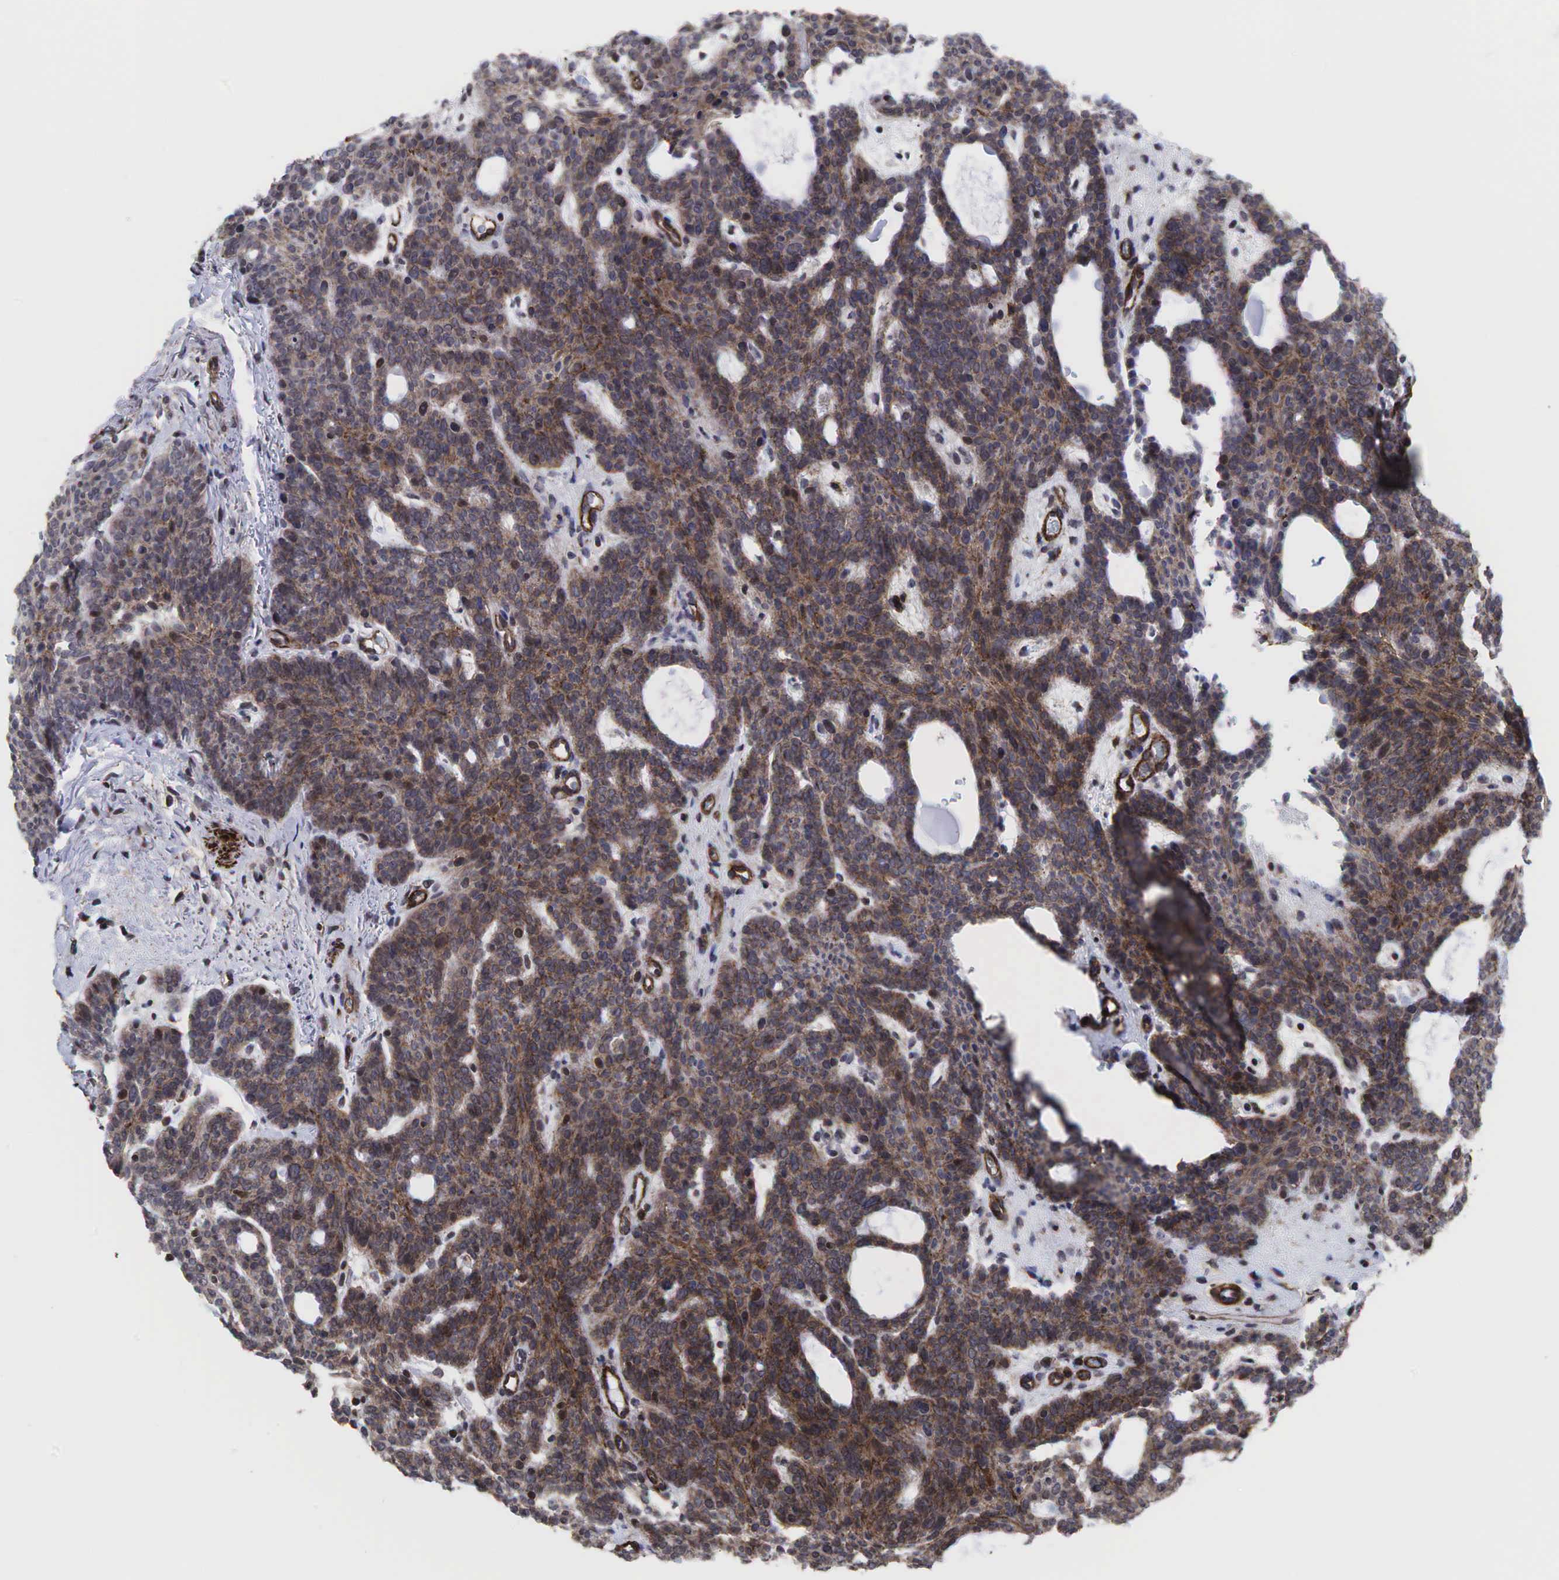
{"staining": {"intensity": "weak", "quantity": ">75%", "location": "cytoplasmic/membranous"}, "tissue": "skin cancer", "cell_type": "Tumor cells", "image_type": "cancer", "snomed": [{"axis": "morphology", "description": "Basal cell carcinoma"}, {"axis": "topography", "description": "Skin"}], "caption": "Tumor cells reveal low levels of weak cytoplasmic/membranous expression in about >75% of cells in basal cell carcinoma (skin).", "gene": "GPRASP1", "patient": {"sex": "male", "age": 44}}